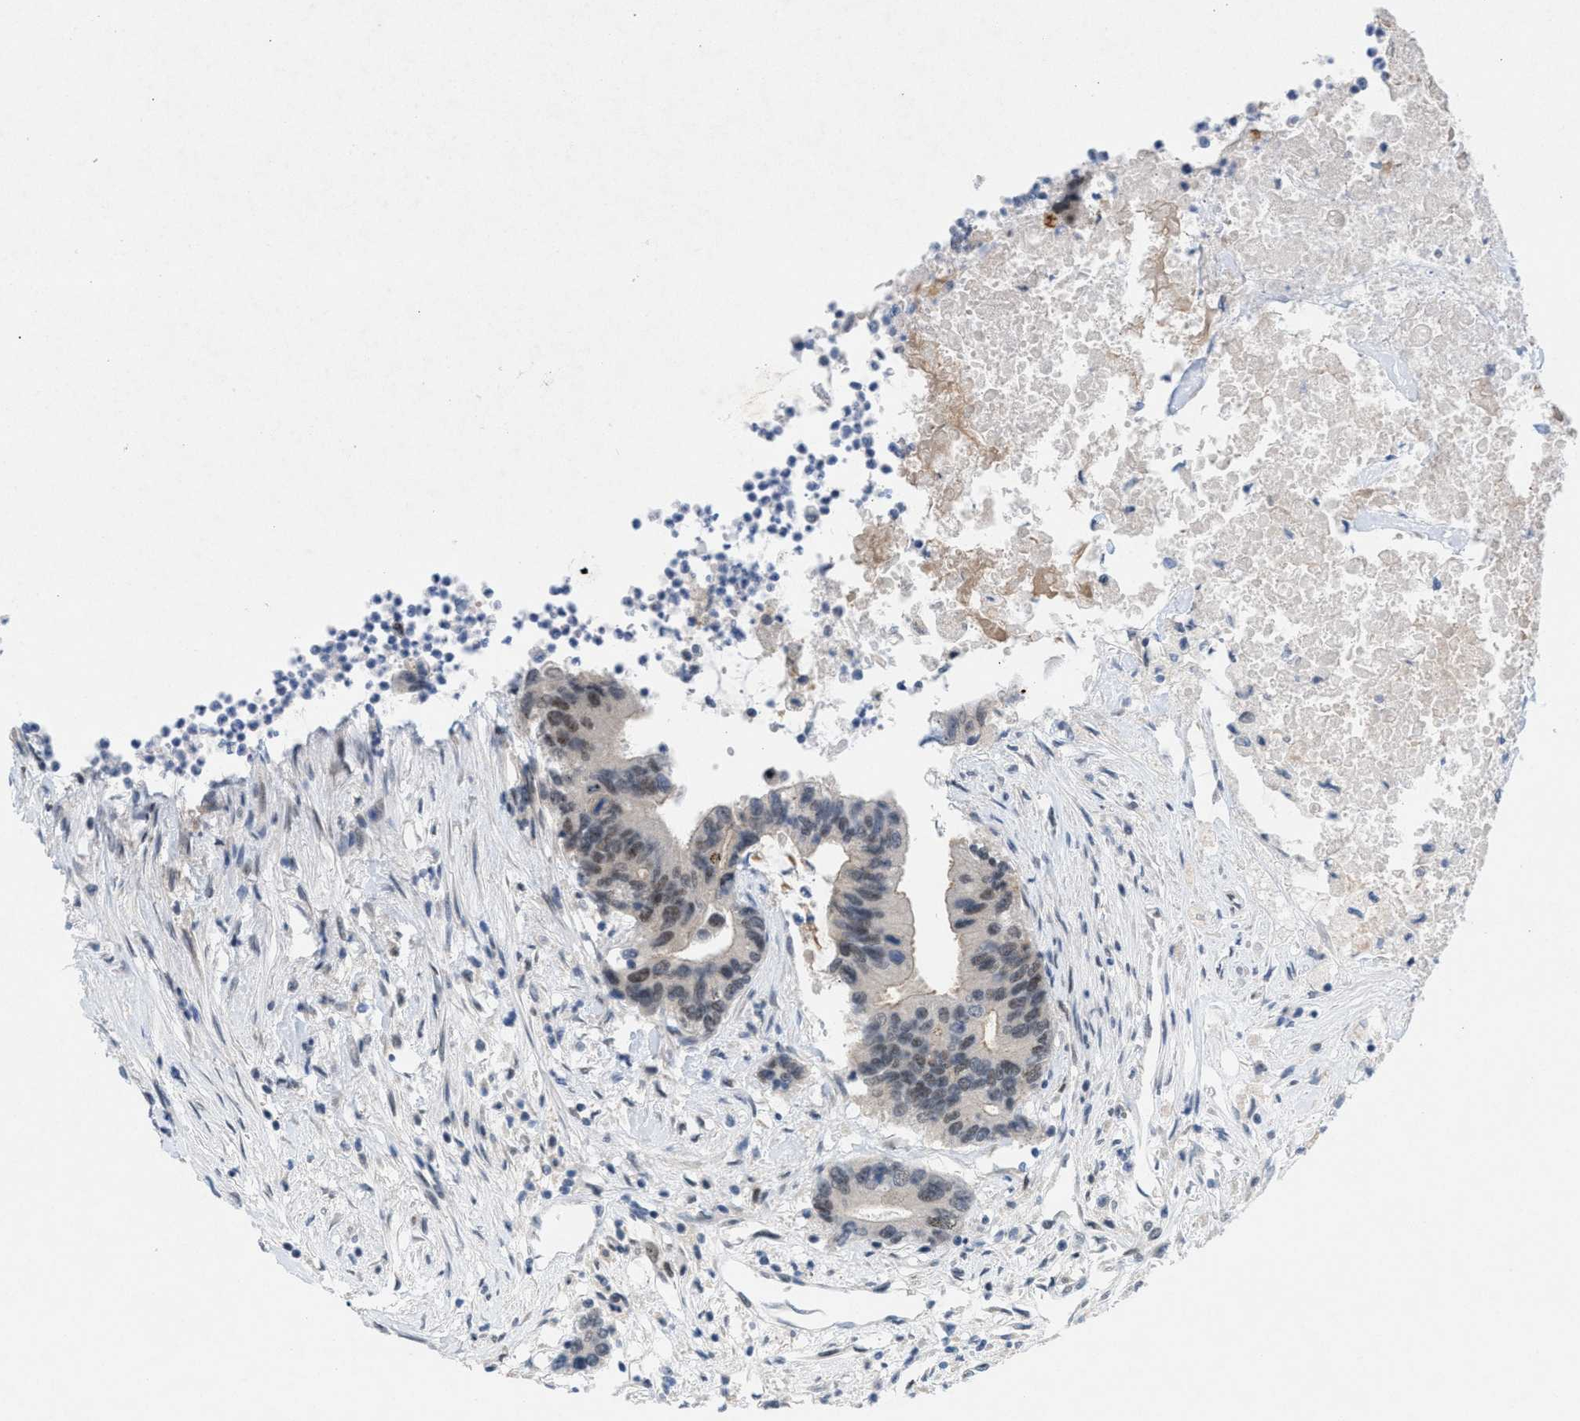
{"staining": {"intensity": "moderate", "quantity": "25%-75%", "location": "nuclear"}, "tissue": "colorectal cancer", "cell_type": "Tumor cells", "image_type": "cancer", "snomed": [{"axis": "morphology", "description": "Adenocarcinoma, NOS"}, {"axis": "topography", "description": "Colon"}], "caption": "Immunohistochemical staining of colorectal cancer exhibits medium levels of moderate nuclear protein positivity in approximately 25%-75% of tumor cells.", "gene": "WIPI2", "patient": {"sex": "female", "age": 77}}